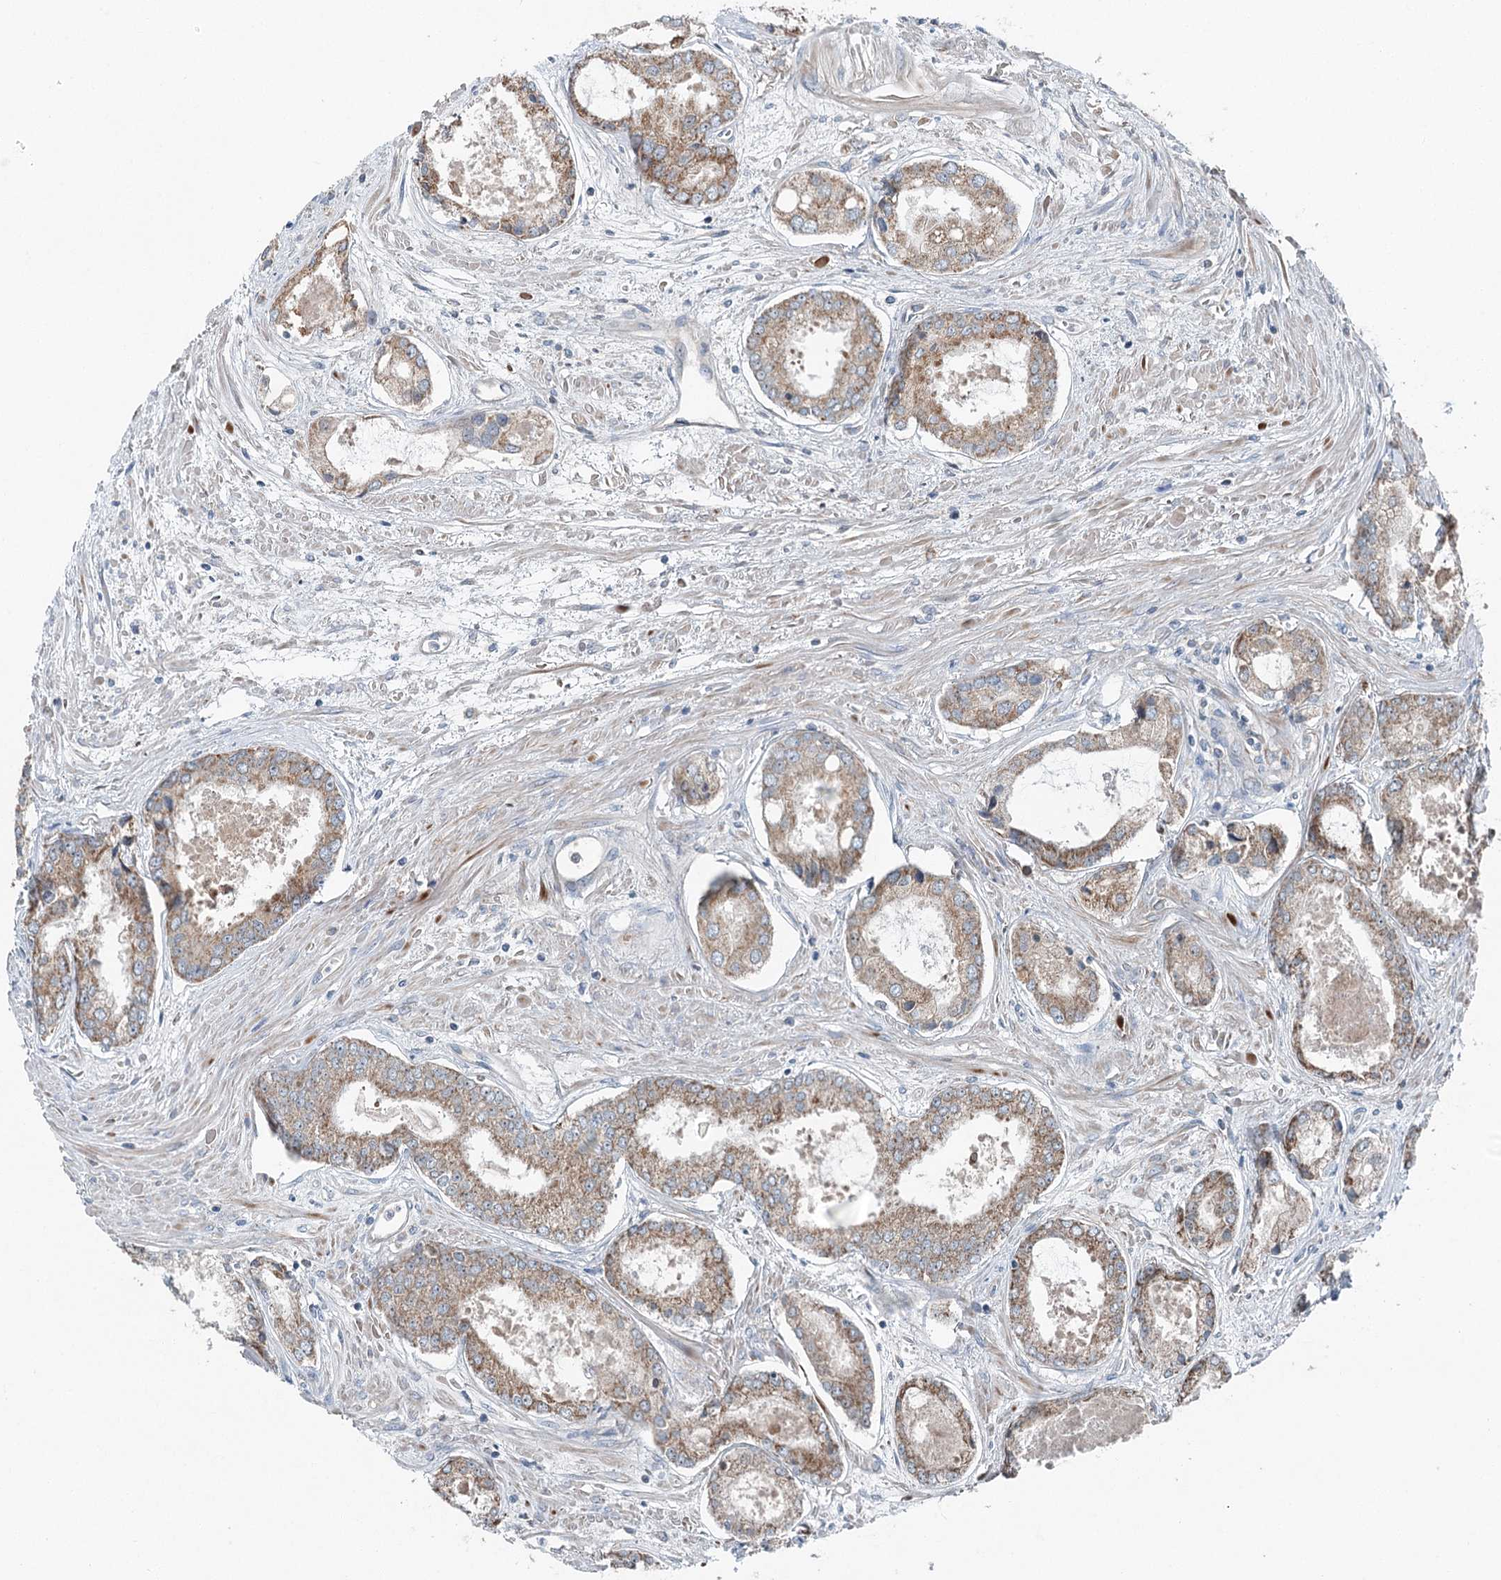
{"staining": {"intensity": "moderate", "quantity": ">75%", "location": "cytoplasmic/membranous"}, "tissue": "prostate cancer", "cell_type": "Tumor cells", "image_type": "cancer", "snomed": [{"axis": "morphology", "description": "Adenocarcinoma, Low grade"}, {"axis": "topography", "description": "Prostate"}], "caption": "Protein expression analysis of adenocarcinoma (low-grade) (prostate) demonstrates moderate cytoplasmic/membranous positivity in approximately >75% of tumor cells. (brown staining indicates protein expression, while blue staining denotes nuclei).", "gene": "CHCHD5", "patient": {"sex": "male", "age": 68}}